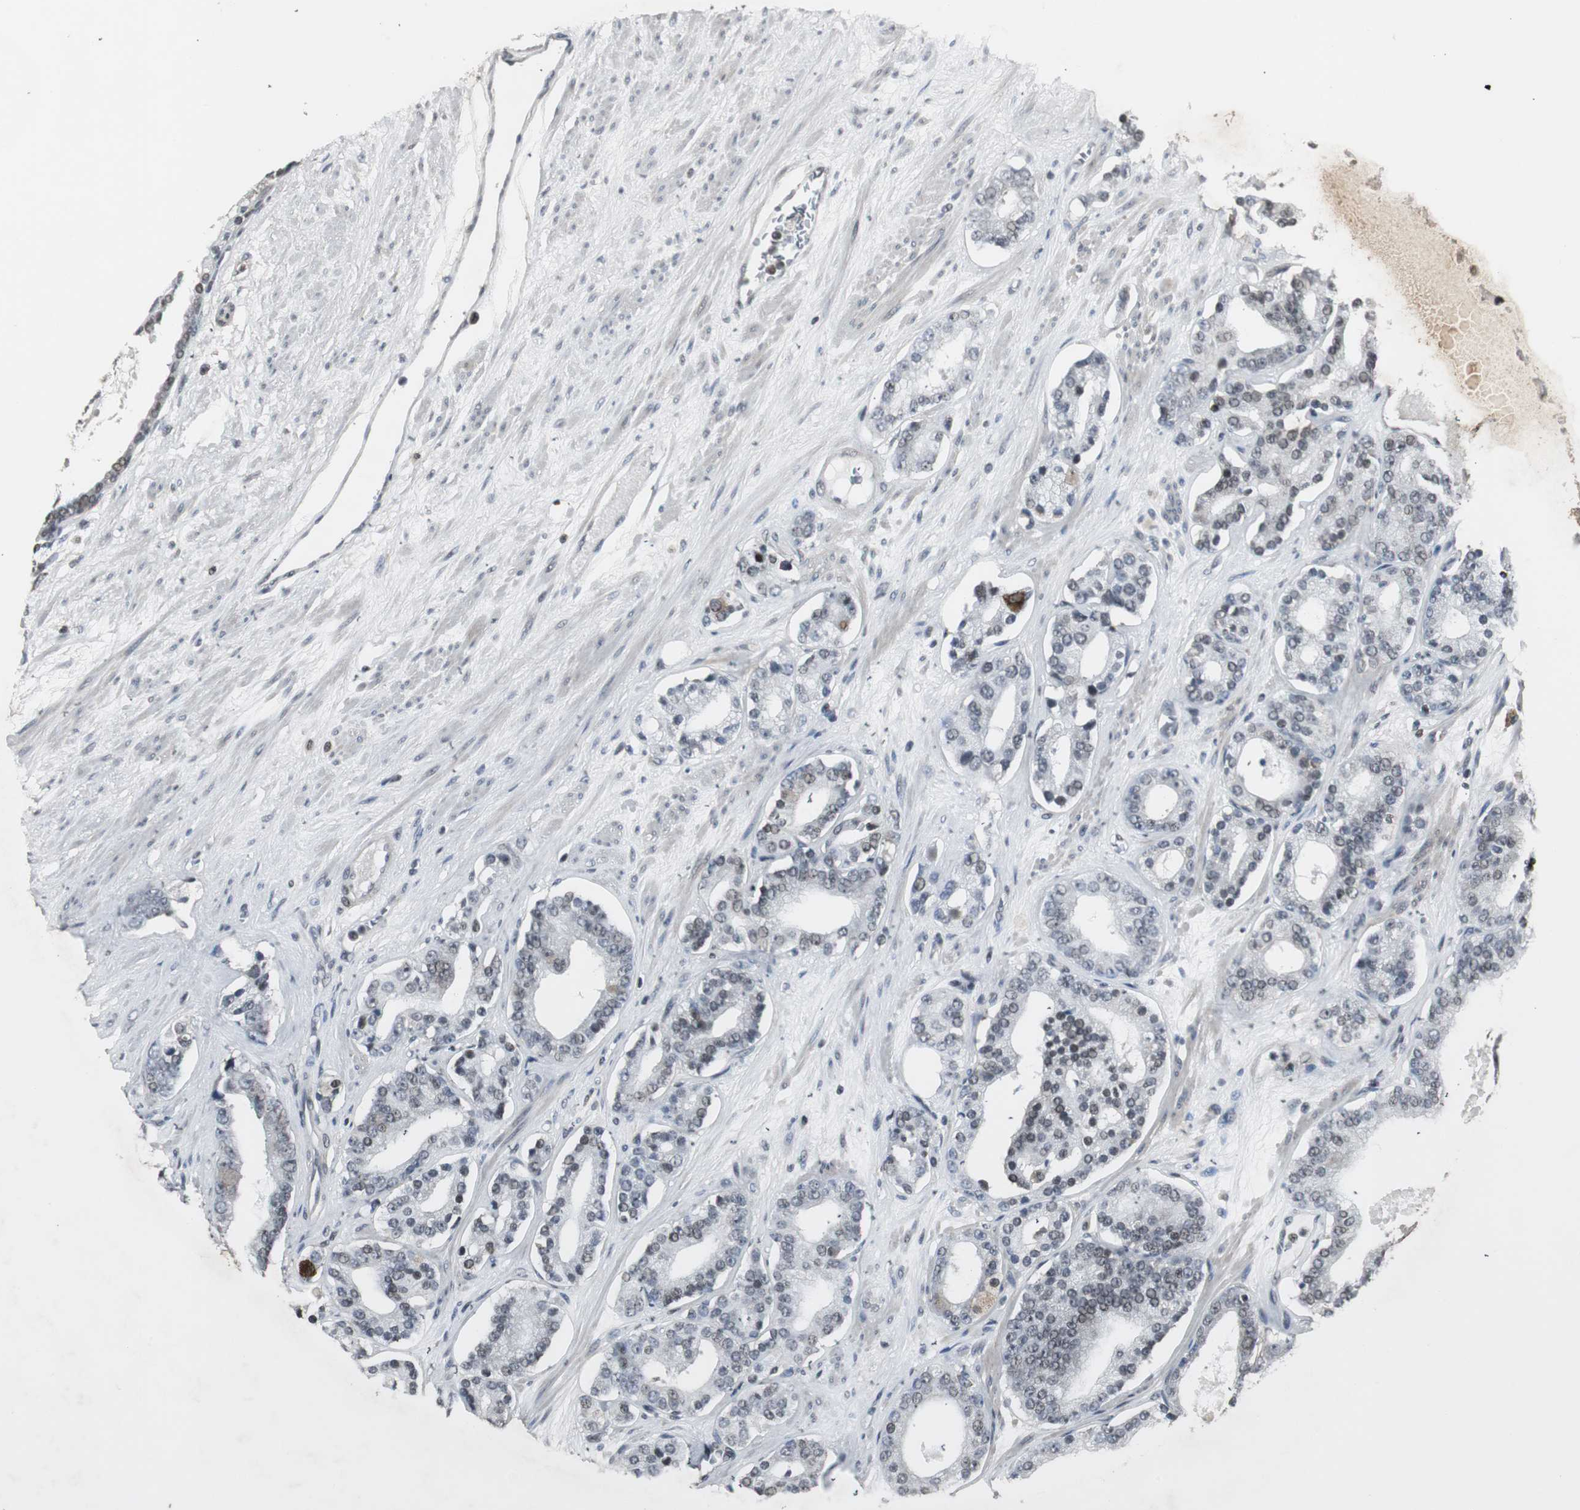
{"staining": {"intensity": "weak", "quantity": "<25%", "location": "nuclear"}, "tissue": "prostate cancer", "cell_type": "Tumor cells", "image_type": "cancer", "snomed": [{"axis": "morphology", "description": "Adenocarcinoma, Low grade"}, {"axis": "topography", "description": "Prostate"}], "caption": "Human prostate low-grade adenocarcinoma stained for a protein using immunohistochemistry (IHC) reveals no staining in tumor cells.", "gene": "MPG", "patient": {"sex": "male", "age": 63}}